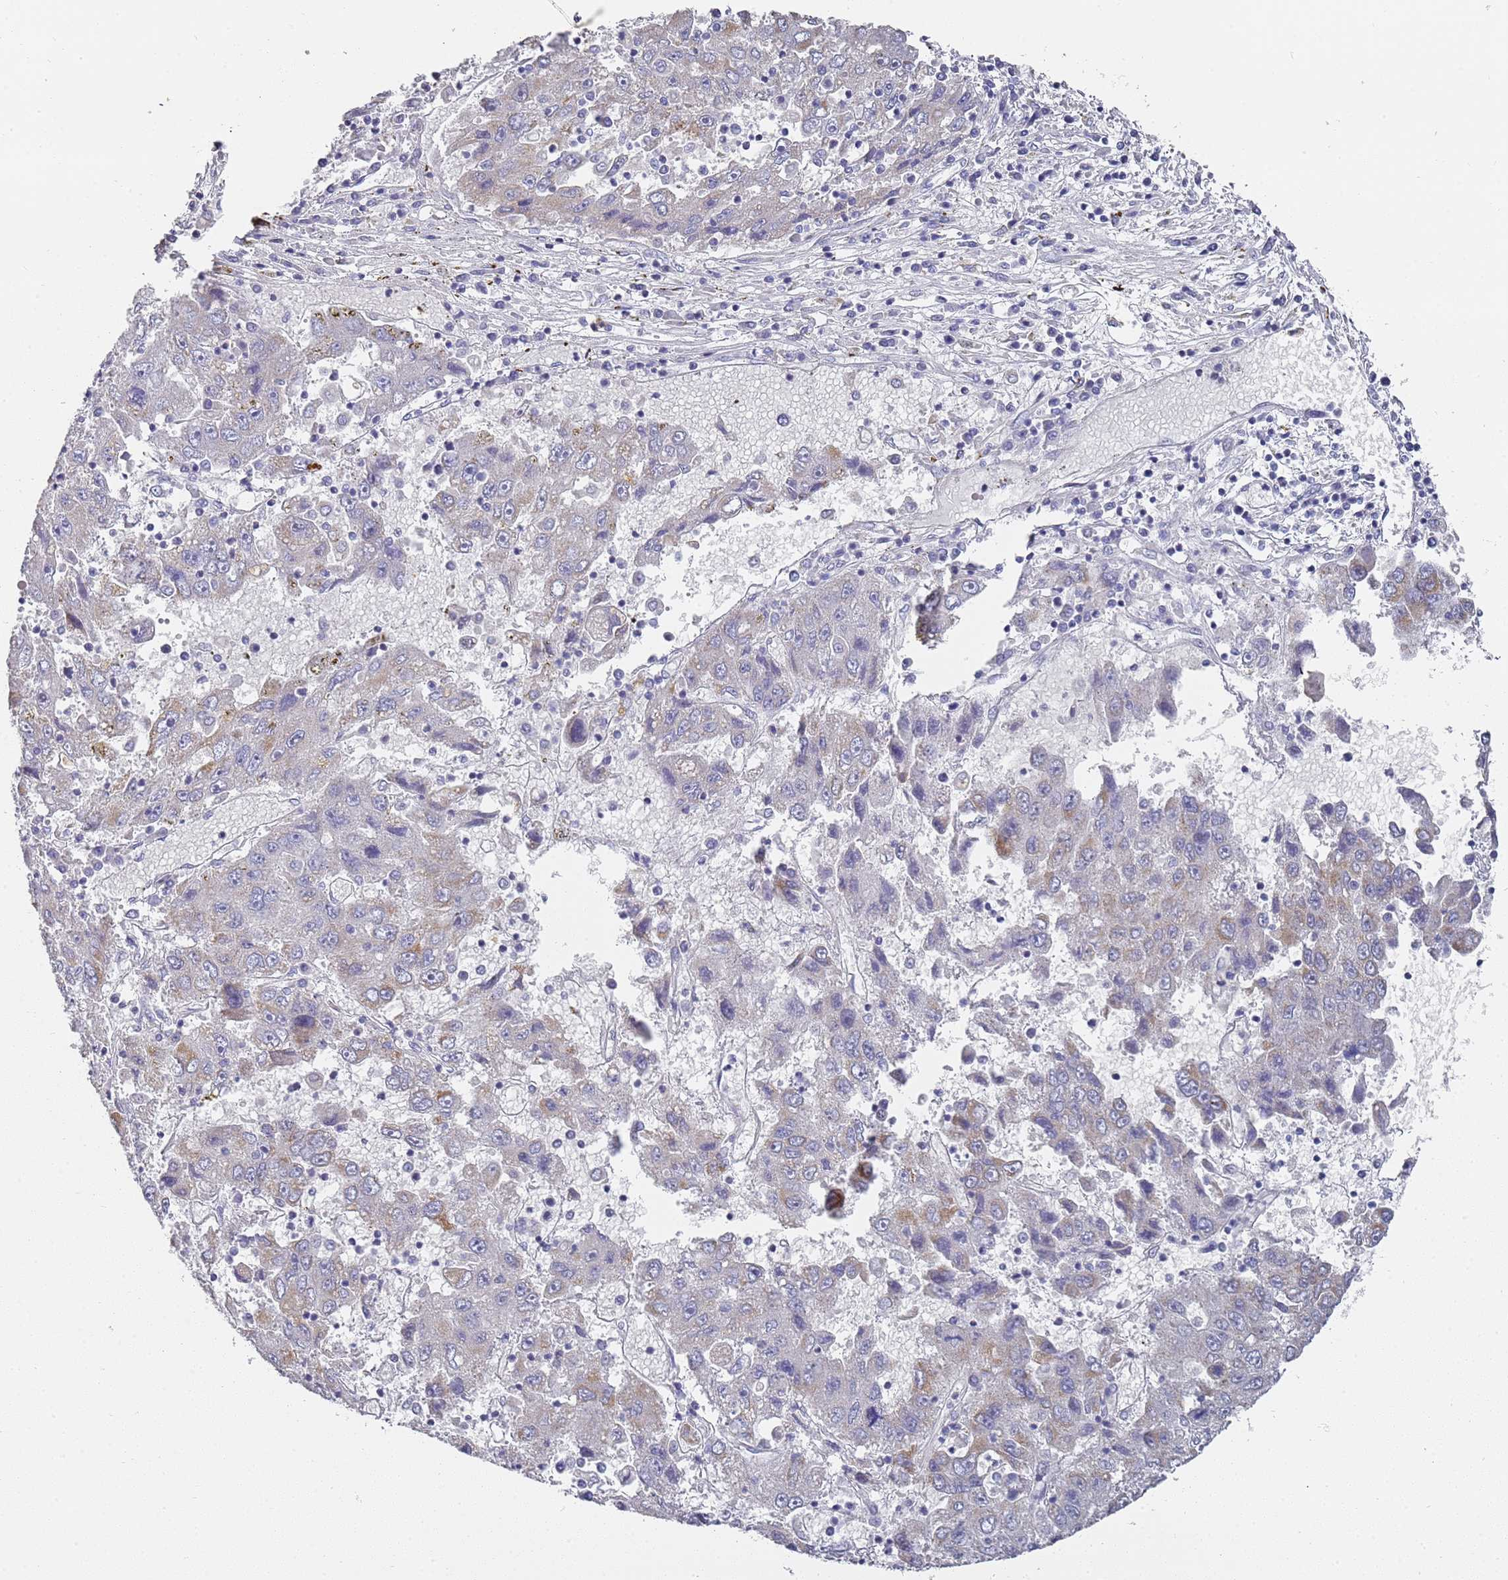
{"staining": {"intensity": "negative", "quantity": "none", "location": "none"}, "tissue": "liver cancer", "cell_type": "Tumor cells", "image_type": "cancer", "snomed": [{"axis": "morphology", "description": "Carcinoma, Hepatocellular, NOS"}, {"axis": "topography", "description": "Liver"}], "caption": "Protein analysis of liver cancer demonstrates no significant positivity in tumor cells. (DAB (3,3'-diaminobenzidine) IHC with hematoxylin counter stain).", "gene": "SCAPER", "patient": {"sex": "male", "age": 49}}